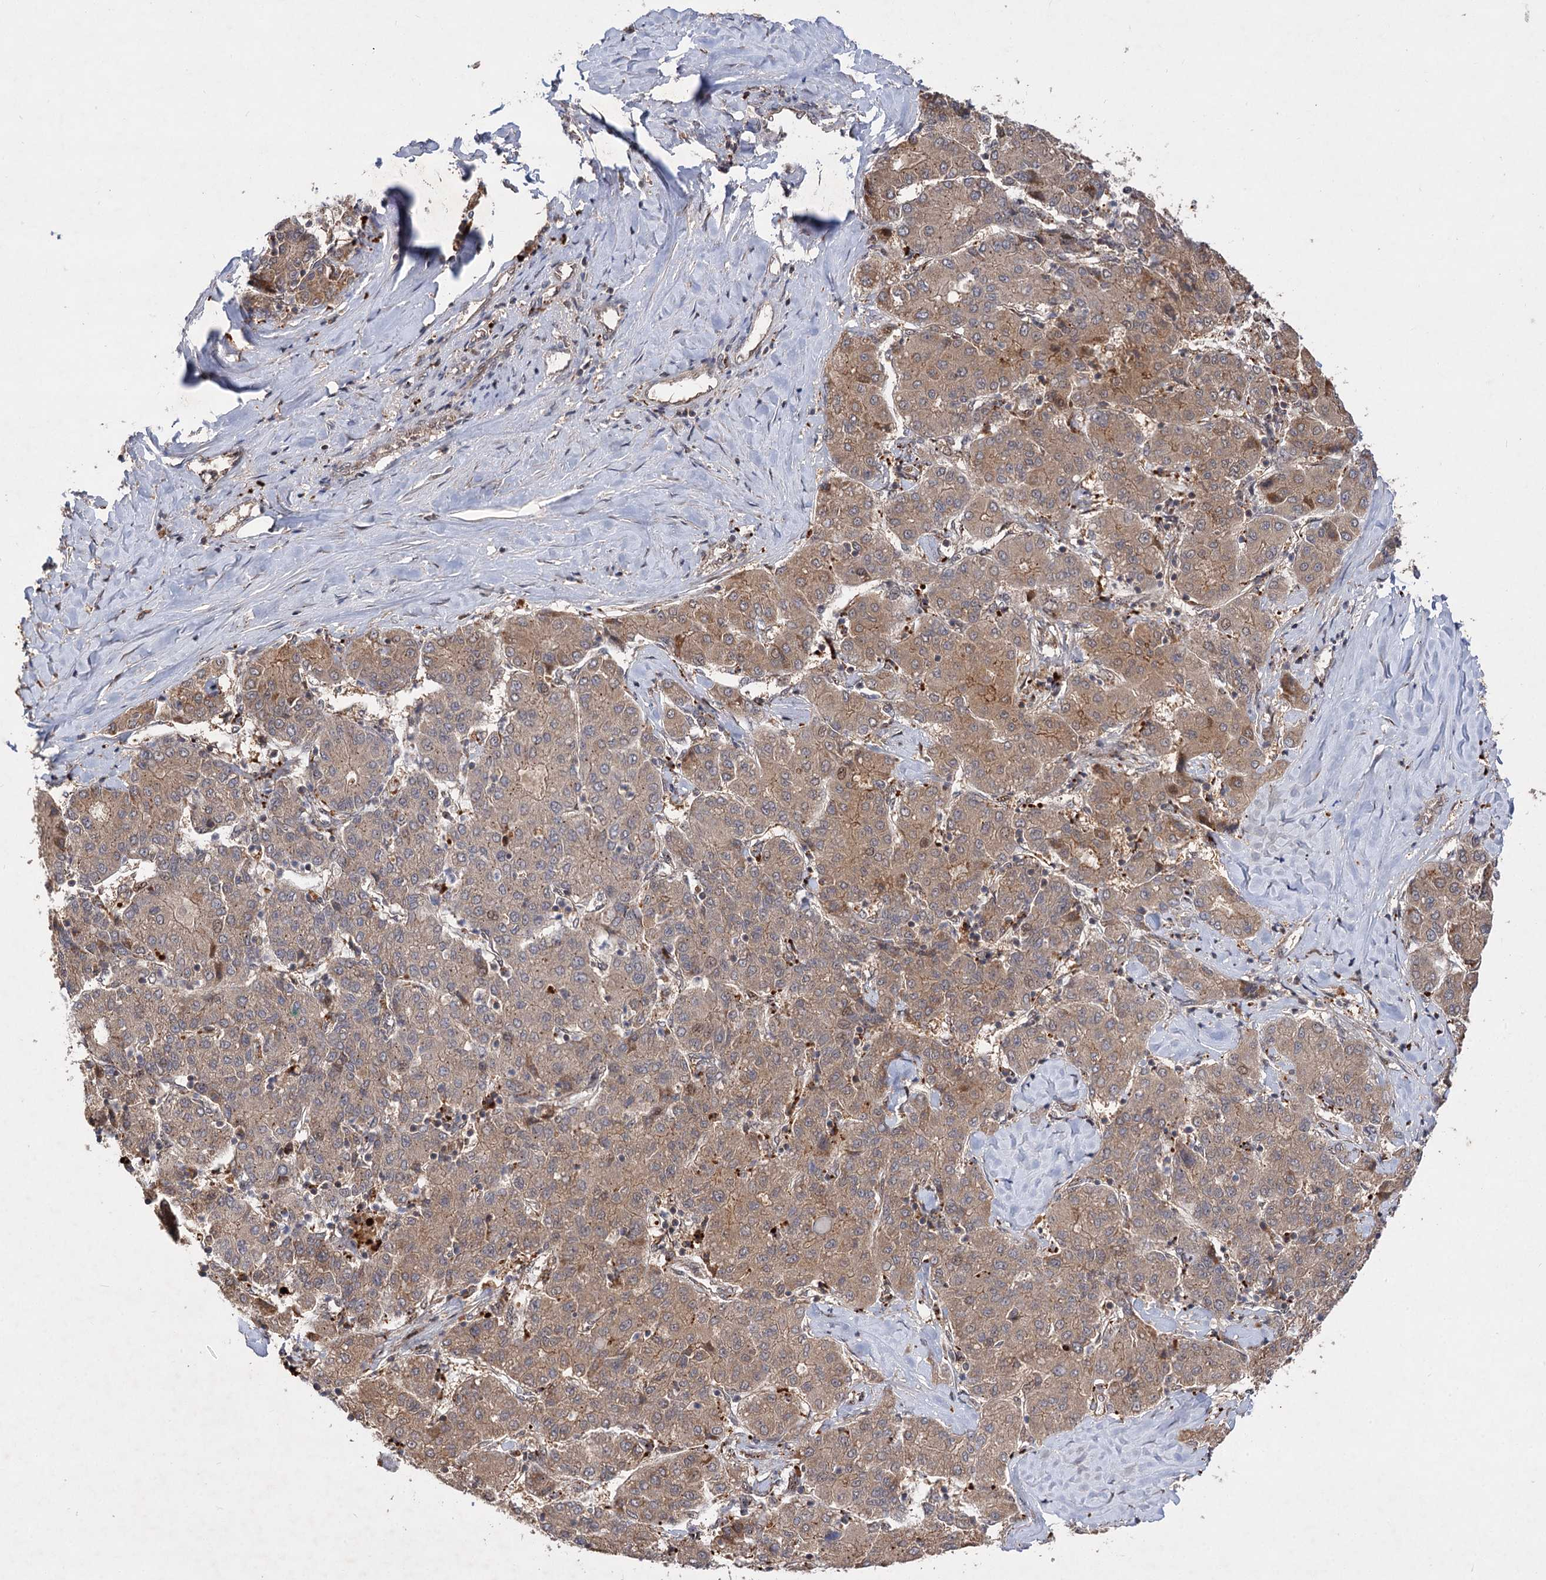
{"staining": {"intensity": "moderate", "quantity": ">75%", "location": "cytoplasmic/membranous"}, "tissue": "liver cancer", "cell_type": "Tumor cells", "image_type": "cancer", "snomed": [{"axis": "morphology", "description": "Carcinoma, Hepatocellular, NOS"}, {"axis": "topography", "description": "Liver"}], "caption": "Immunohistochemical staining of human liver cancer exhibits medium levels of moderate cytoplasmic/membranous protein staining in approximately >75% of tumor cells.", "gene": "FBXW8", "patient": {"sex": "male", "age": 65}}